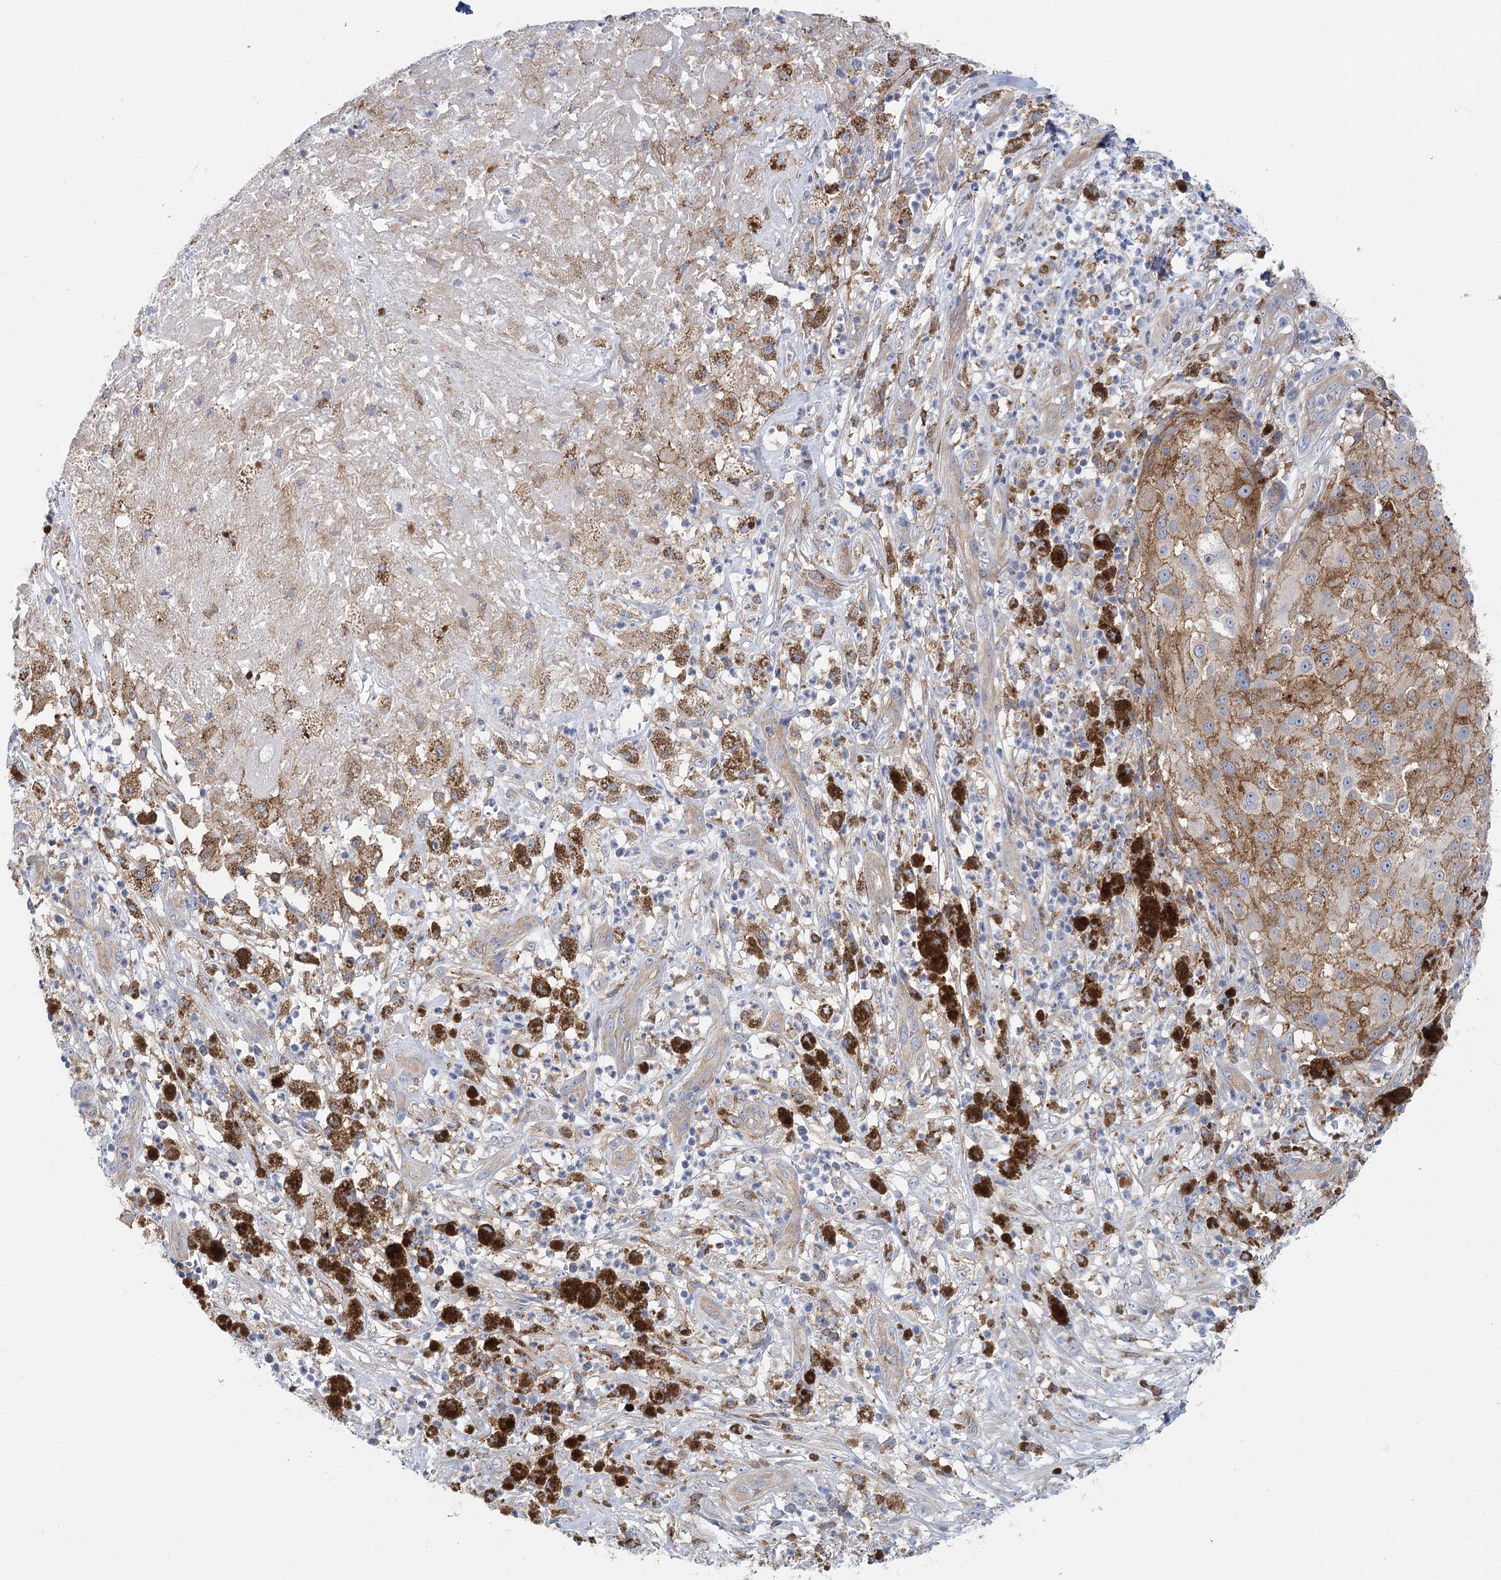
{"staining": {"intensity": "negative", "quantity": "none", "location": "none"}, "tissue": "melanoma", "cell_type": "Tumor cells", "image_type": "cancer", "snomed": [{"axis": "morphology", "description": "Necrosis, NOS"}, {"axis": "morphology", "description": "Malignant melanoma, NOS"}, {"axis": "topography", "description": "Skin"}], "caption": "Malignant melanoma was stained to show a protein in brown. There is no significant positivity in tumor cells. Brightfield microscopy of IHC stained with DAB (brown) and hematoxylin (blue), captured at high magnification.", "gene": "CCDC88A", "patient": {"sex": "female", "age": 87}}